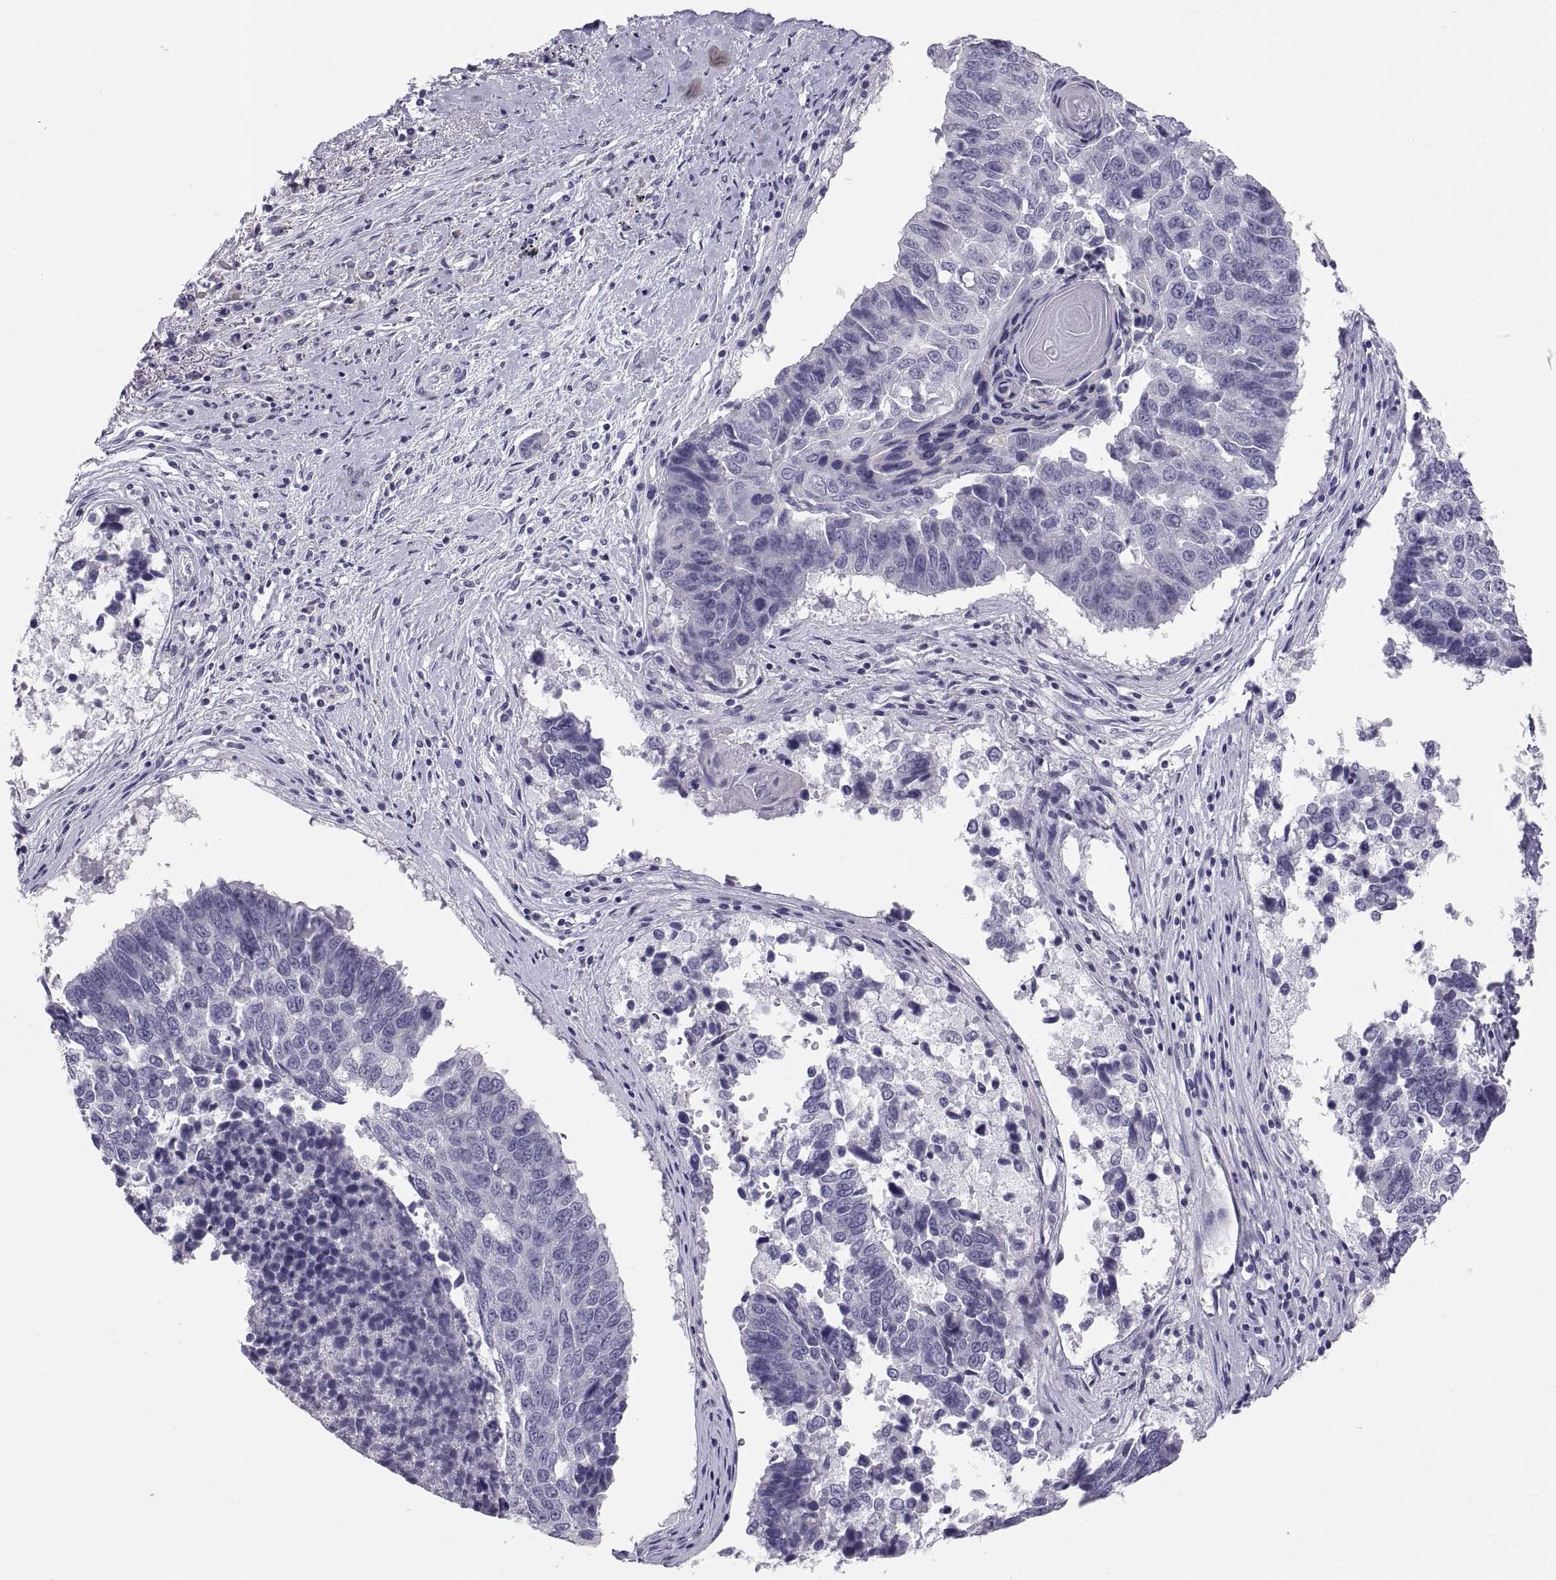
{"staining": {"intensity": "negative", "quantity": "none", "location": "none"}, "tissue": "lung cancer", "cell_type": "Tumor cells", "image_type": "cancer", "snomed": [{"axis": "morphology", "description": "Squamous cell carcinoma, NOS"}, {"axis": "topography", "description": "Lung"}], "caption": "DAB immunohistochemical staining of human lung cancer (squamous cell carcinoma) shows no significant expression in tumor cells.", "gene": "PTN", "patient": {"sex": "male", "age": 73}}